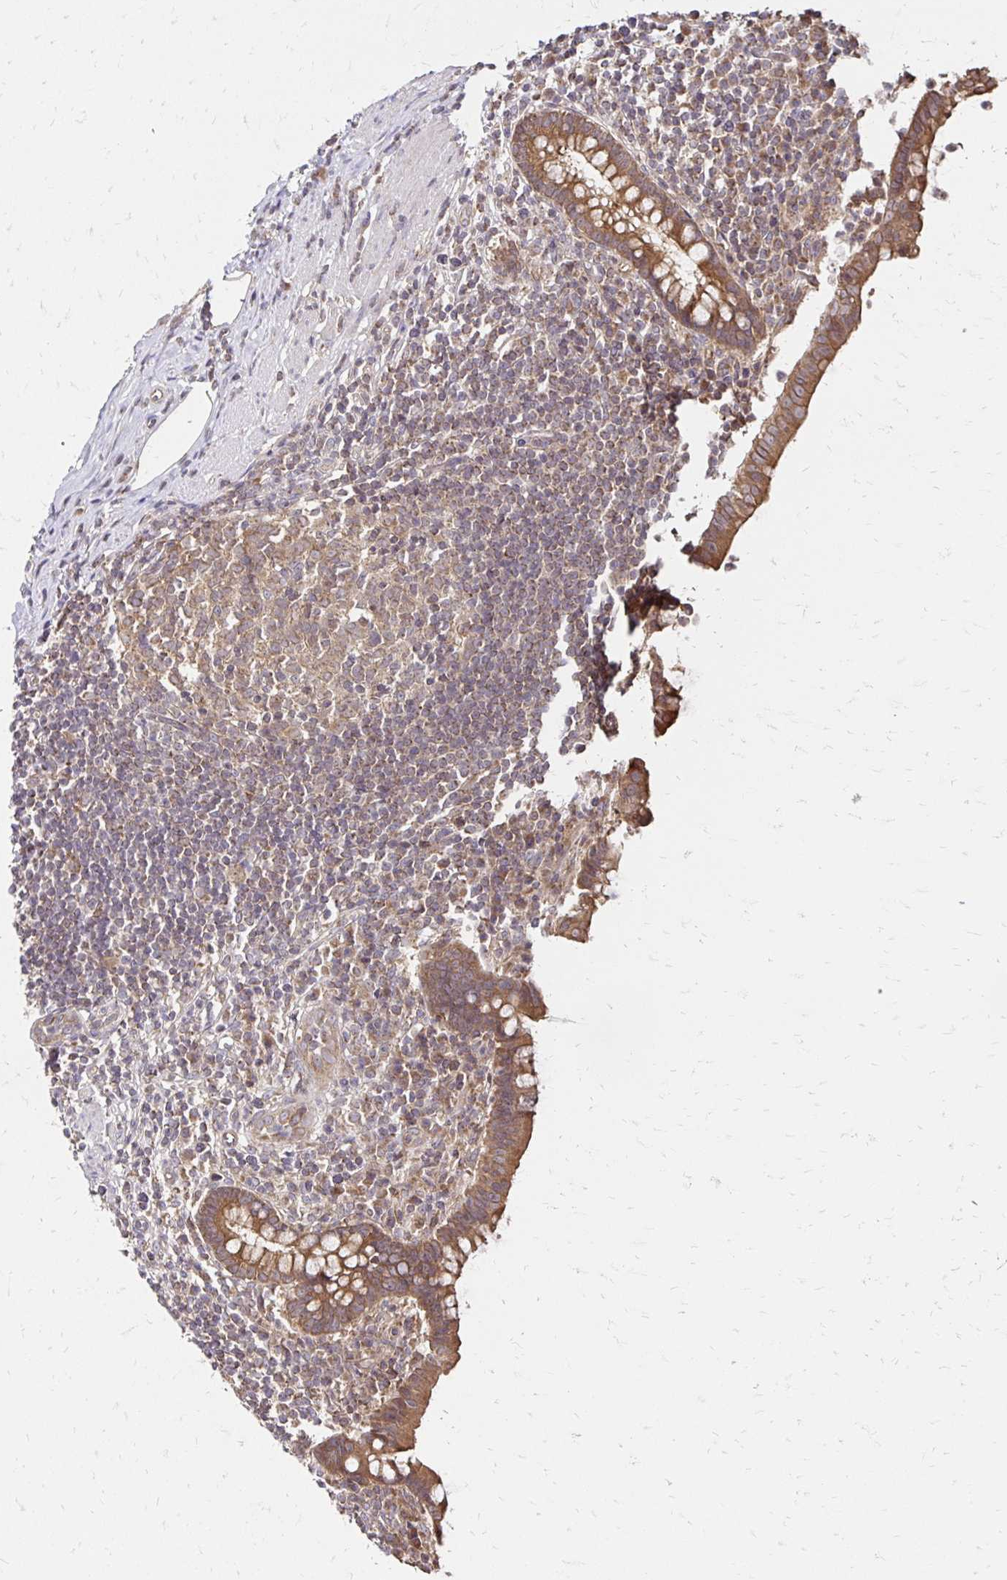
{"staining": {"intensity": "moderate", "quantity": ">75%", "location": "cytoplasmic/membranous"}, "tissue": "appendix", "cell_type": "Glandular cells", "image_type": "normal", "snomed": [{"axis": "morphology", "description": "Normal tissue, NOS"}, {"axis": "topography", "description": "Appendix"}], "caption": "An image showing moderate cytoplasmic/membranous positivity in approximately >75% of glandular cells in normal appendix, as visualized by brown immunohistochemical staining.", "gene": "ZW10", "patient": {"sex": "female", "age": 56}}